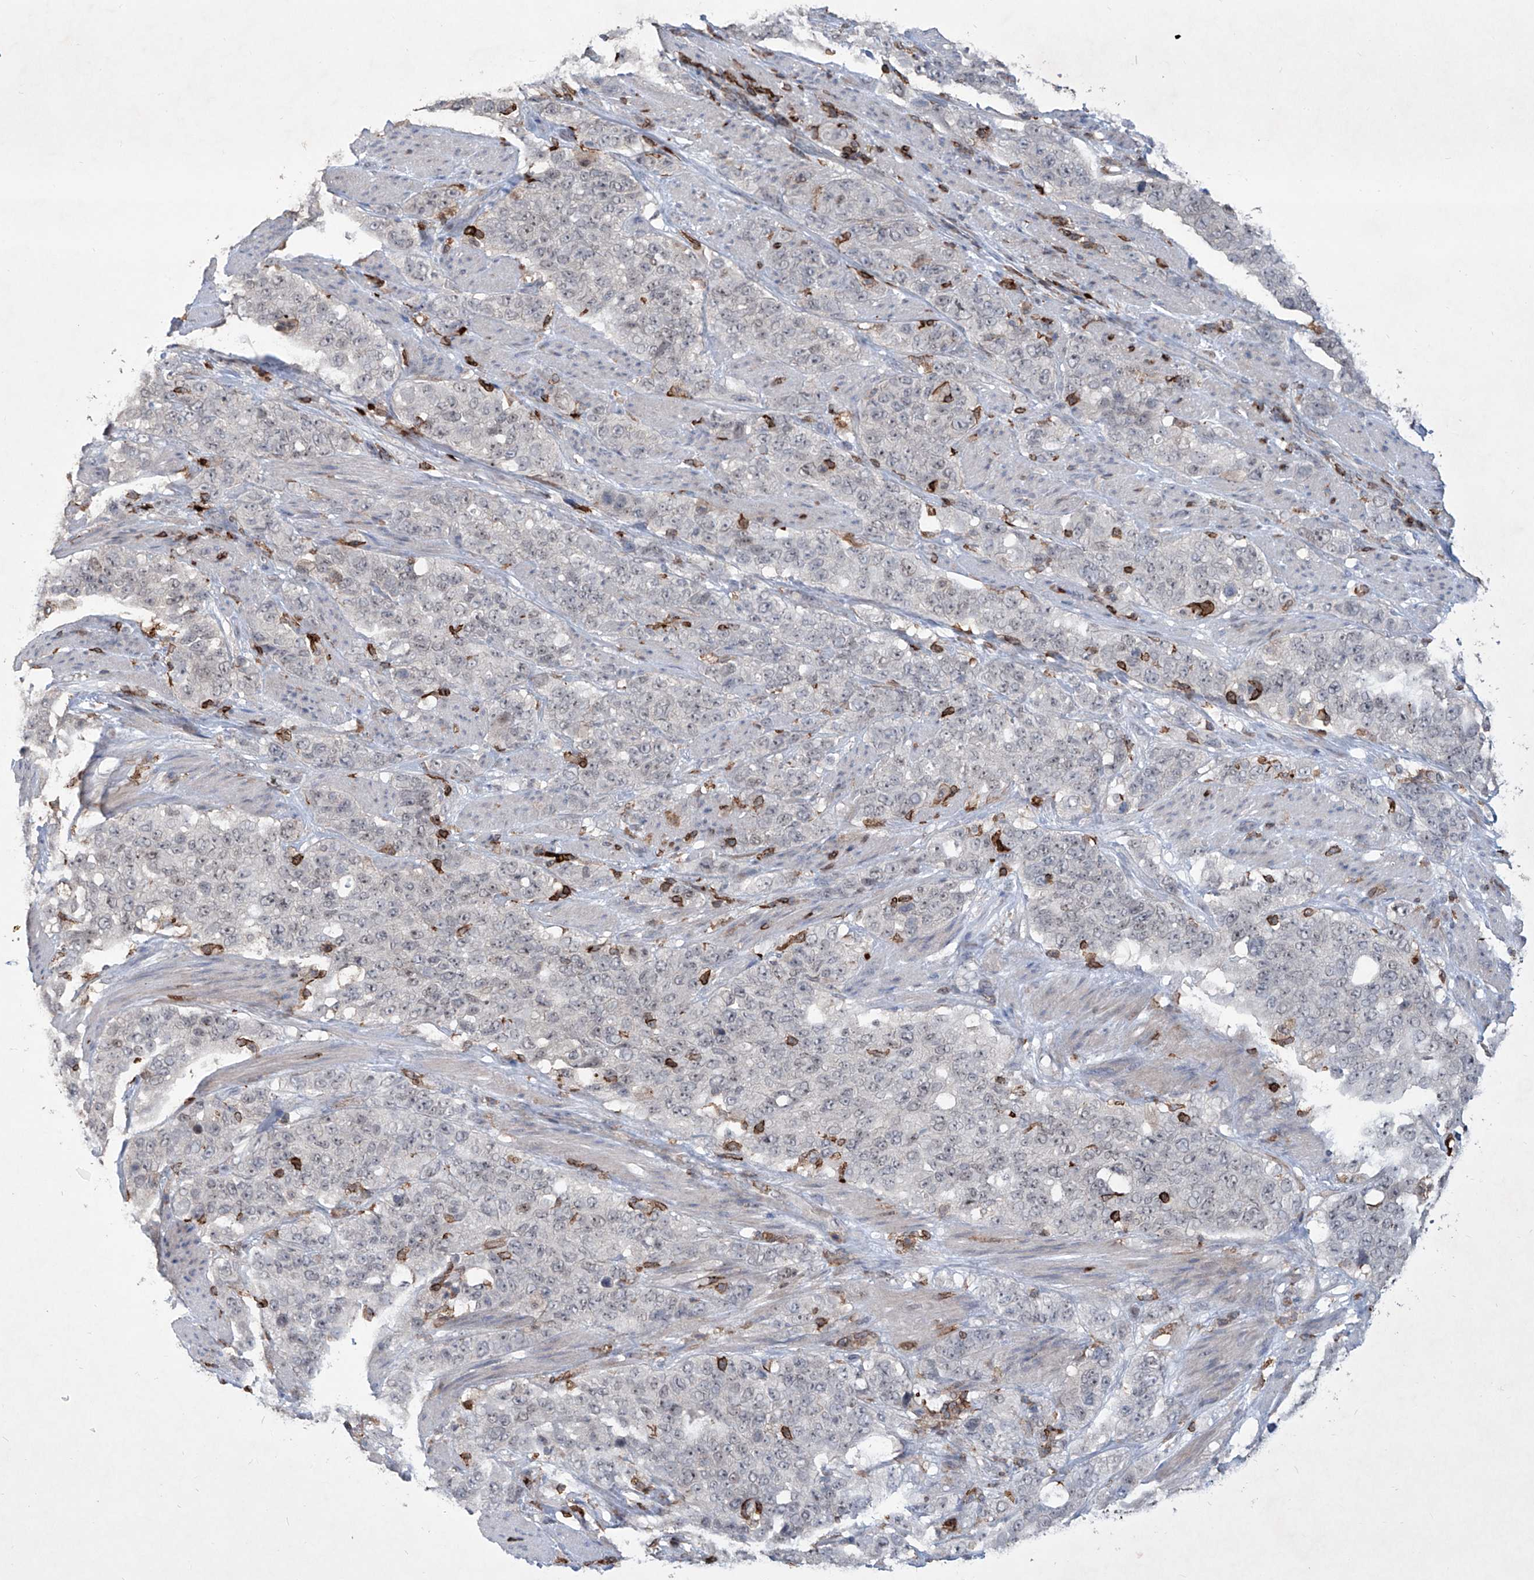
{"staining": {"intensity": "negative", "quantity": "none", "location": "none"}, "tissue": "stomach cancer", "cell_type": "Tumor cells", "image_type": "cancer", "snomed": [{"axis": "morphology", "description": "Adenocarcinoma, NOS"}, {"axis": "topography", "description": "Stomach"}], "caption": "IHC of human adenocarcinoma (stomach) shows no staining in tumor cells.", "gene": "ZBTB48", "patient": {"sex": "male", "age": 48}}